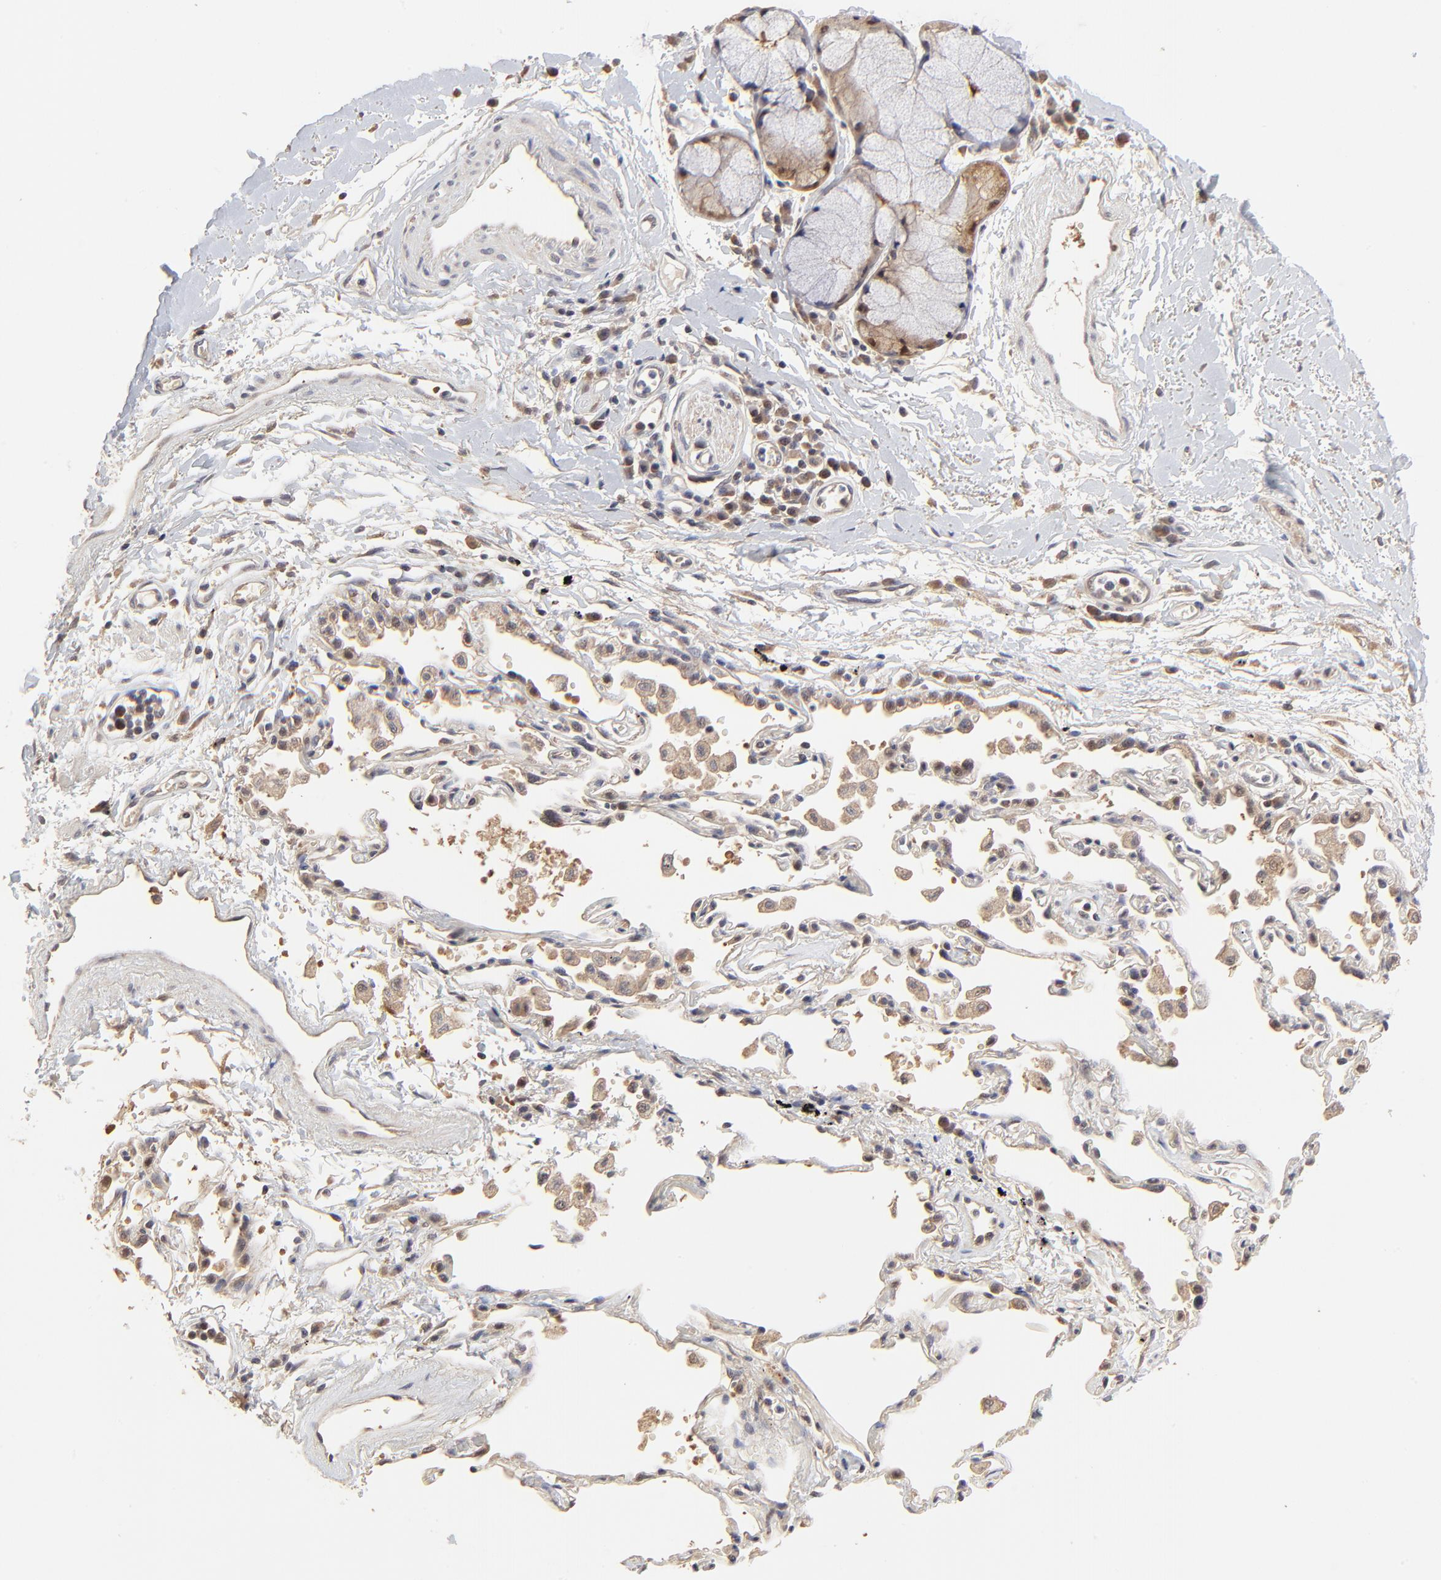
{"staining": {"intensity": "negative", "quantity": "none", "location": "none"}, "tissue": "adipose tissue", "cell_type": "Adipocytes", "image_type": "normal", "snomed": [{"axis": "morphology", "description": "Normal tissue, NOS"}, {"axis": "morphology", "description": "Adenocarcinoma, NOS"}, {"axis": "topography", "description": "Cartilage tissue"}, {"axis": "topography", "description": "Bronchus"}, {"axis": "topography", "description": "Lung"}], "caption": "DAB (3,3'-diaminobenzidine) immunohistochemical staining of normal adipose tissue displays no significant expression in adipocytes.", "gene": "FRMD8", "patient": {"sex": "female", "age": 67}}